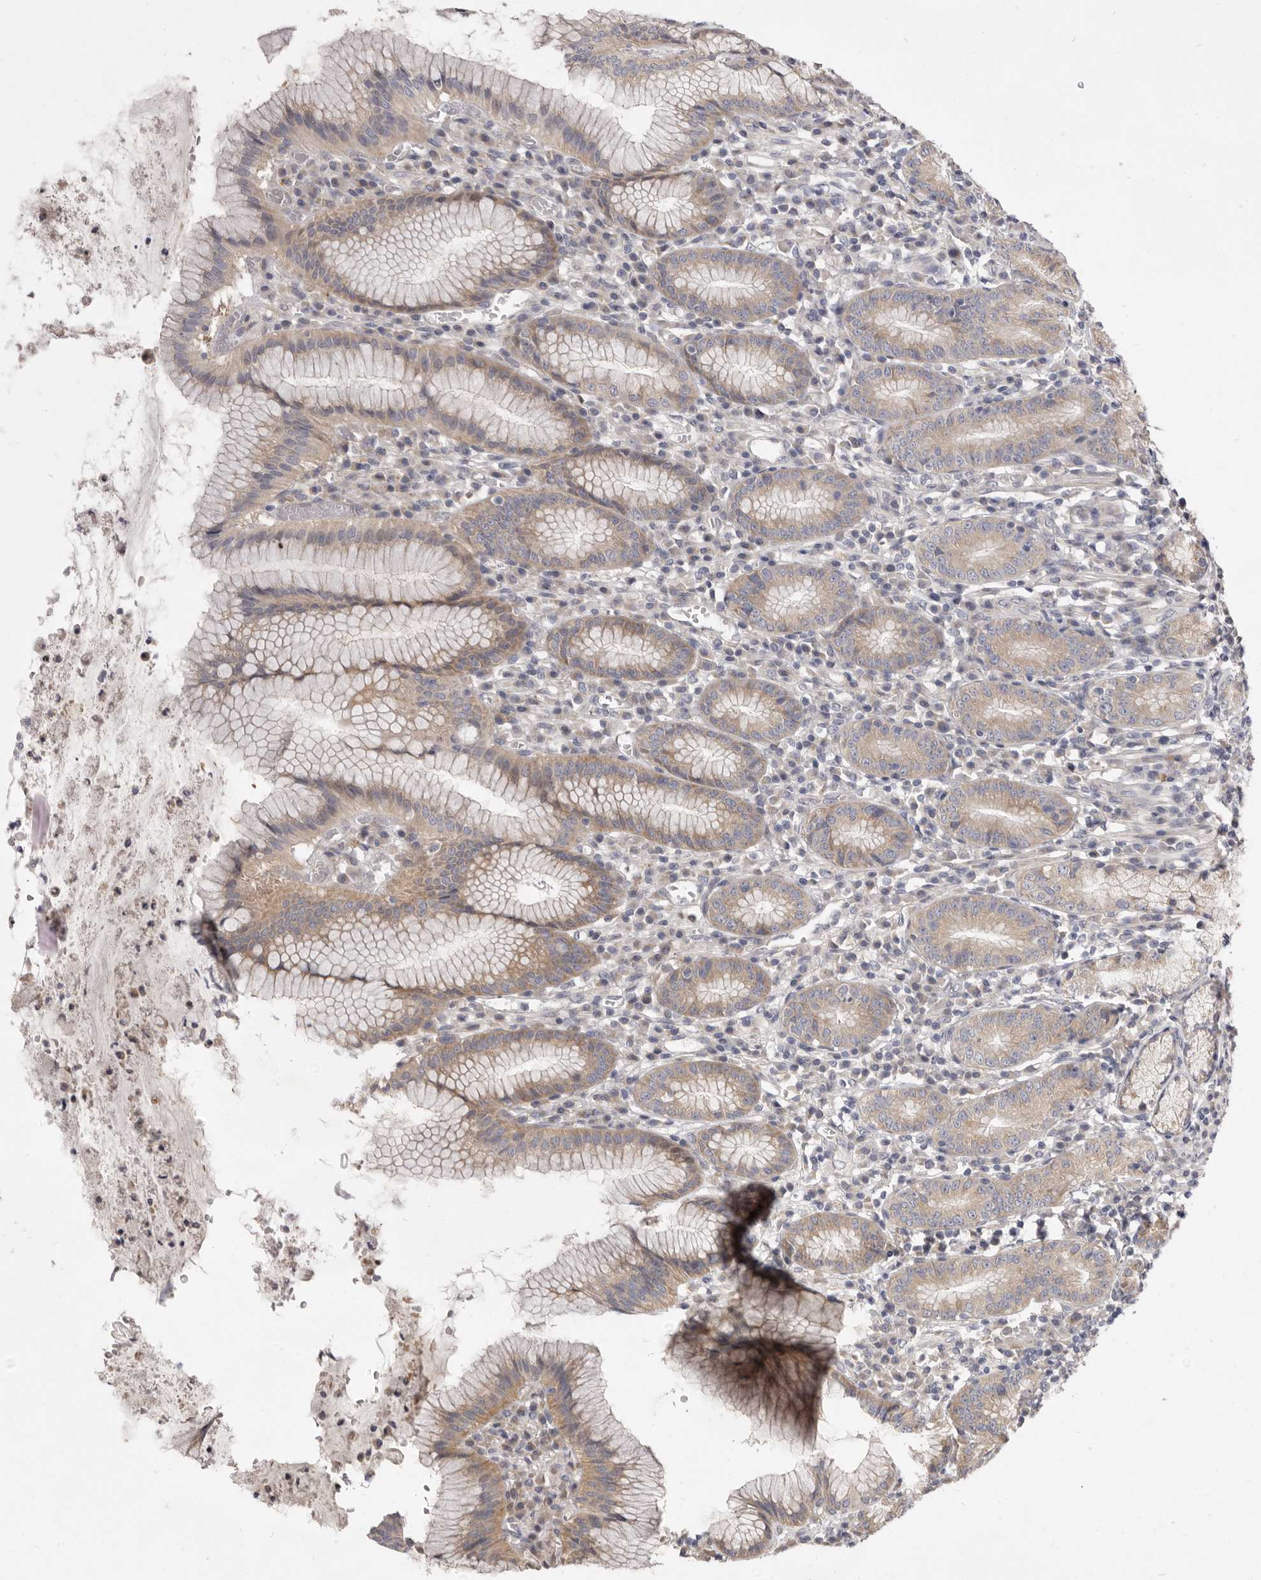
{"staining": {"intensity": "weak", "quantity": "25%-75%", "location": "cytoplasmic/membranous"}, "tissue": "stomach", "cell_type": "Glandular cells", "image_type": "normal", "snomed": [{"axis": "morphology", "description": "Normal tissue, NOS"}, {"axis": "topography", "description": "Stomach"}], "caption": "A low amount of weak cytoplasmic/membranous staining is identified in about 25%-75% of glandular cells in benign stomach. (Brightfield microscopy of DAB IHC at high magnification).", "gene": "TBC1D8B", "patient": {"sex": "male", "age": 55}}